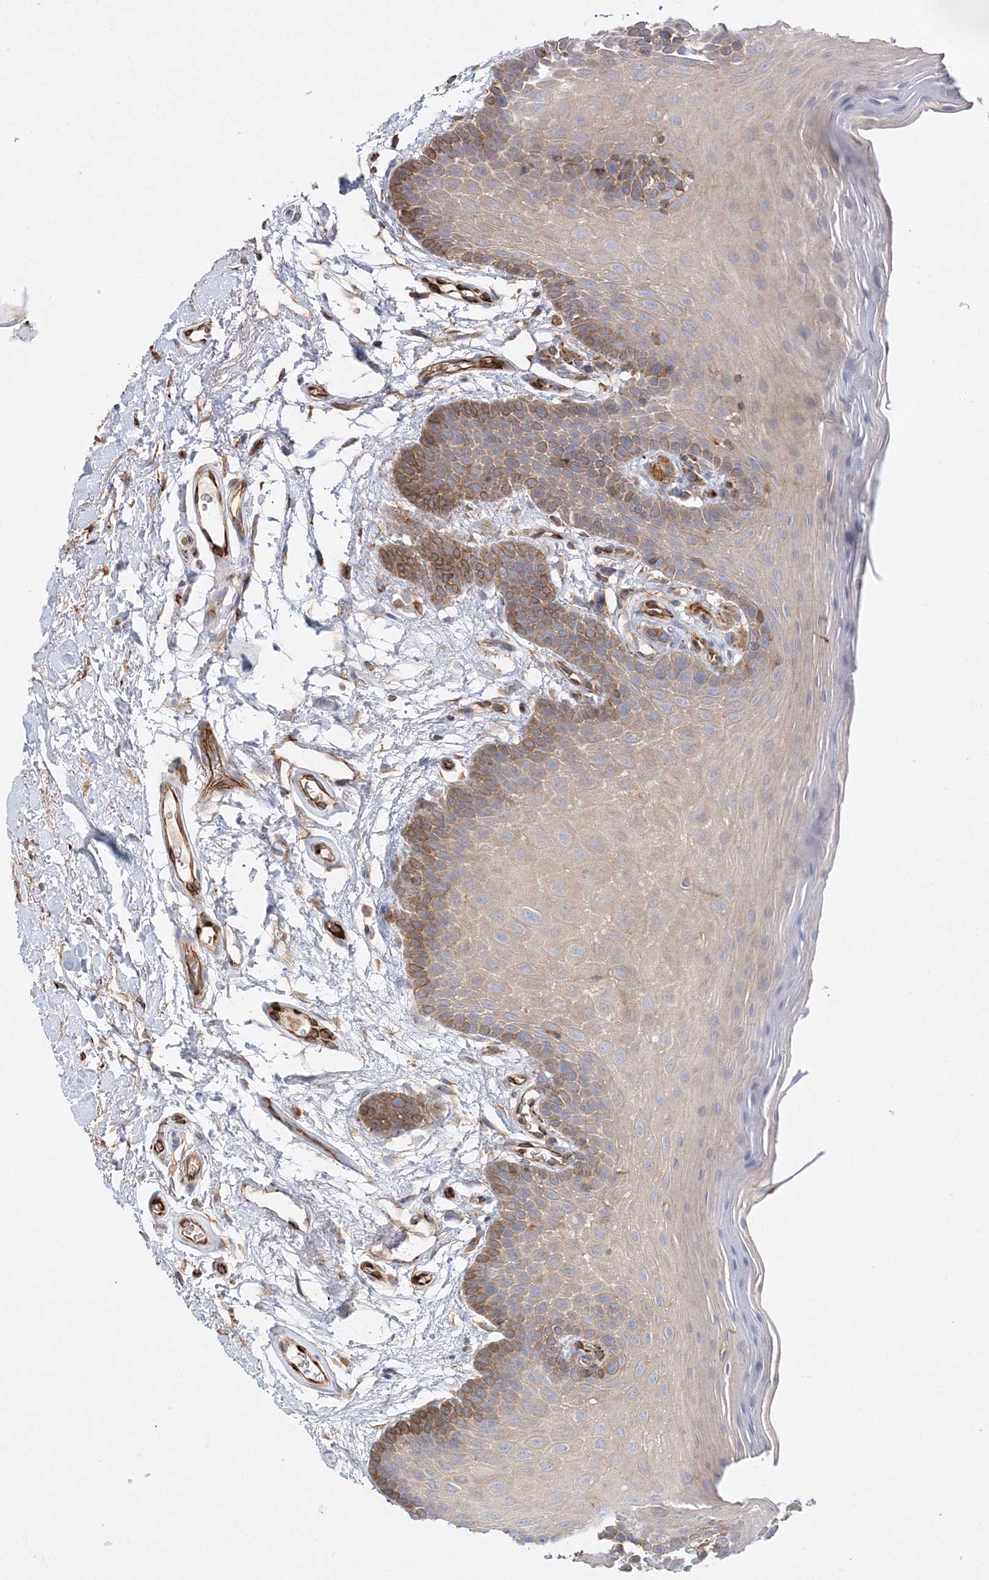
{"staining": {"intensity": "moderate", "quantity": "25%-75%", "location": "cytoplasmic/membranous"}, "tissue": "oral mucosa", "cell_type": "Squamous epithelial cells", "image_type": "normal", "snomed": [{"axis": "morphology", "description": "Normal tissue, NOS"}, {"axis": "topography", "description": "Oral tissue"}], "caption": "Oral mucosa stained for a protein displays moderate cytoplasmic/membranous positivity in squamous epithelial cells. (Stains: DAB (3,3'-diaminobenzidine) in brown, nuclei in blue, Microscopy: brightfield microscopy at high magnification).", "gene": "WDR37", "patient": {"sex": "male", "age": 62}}